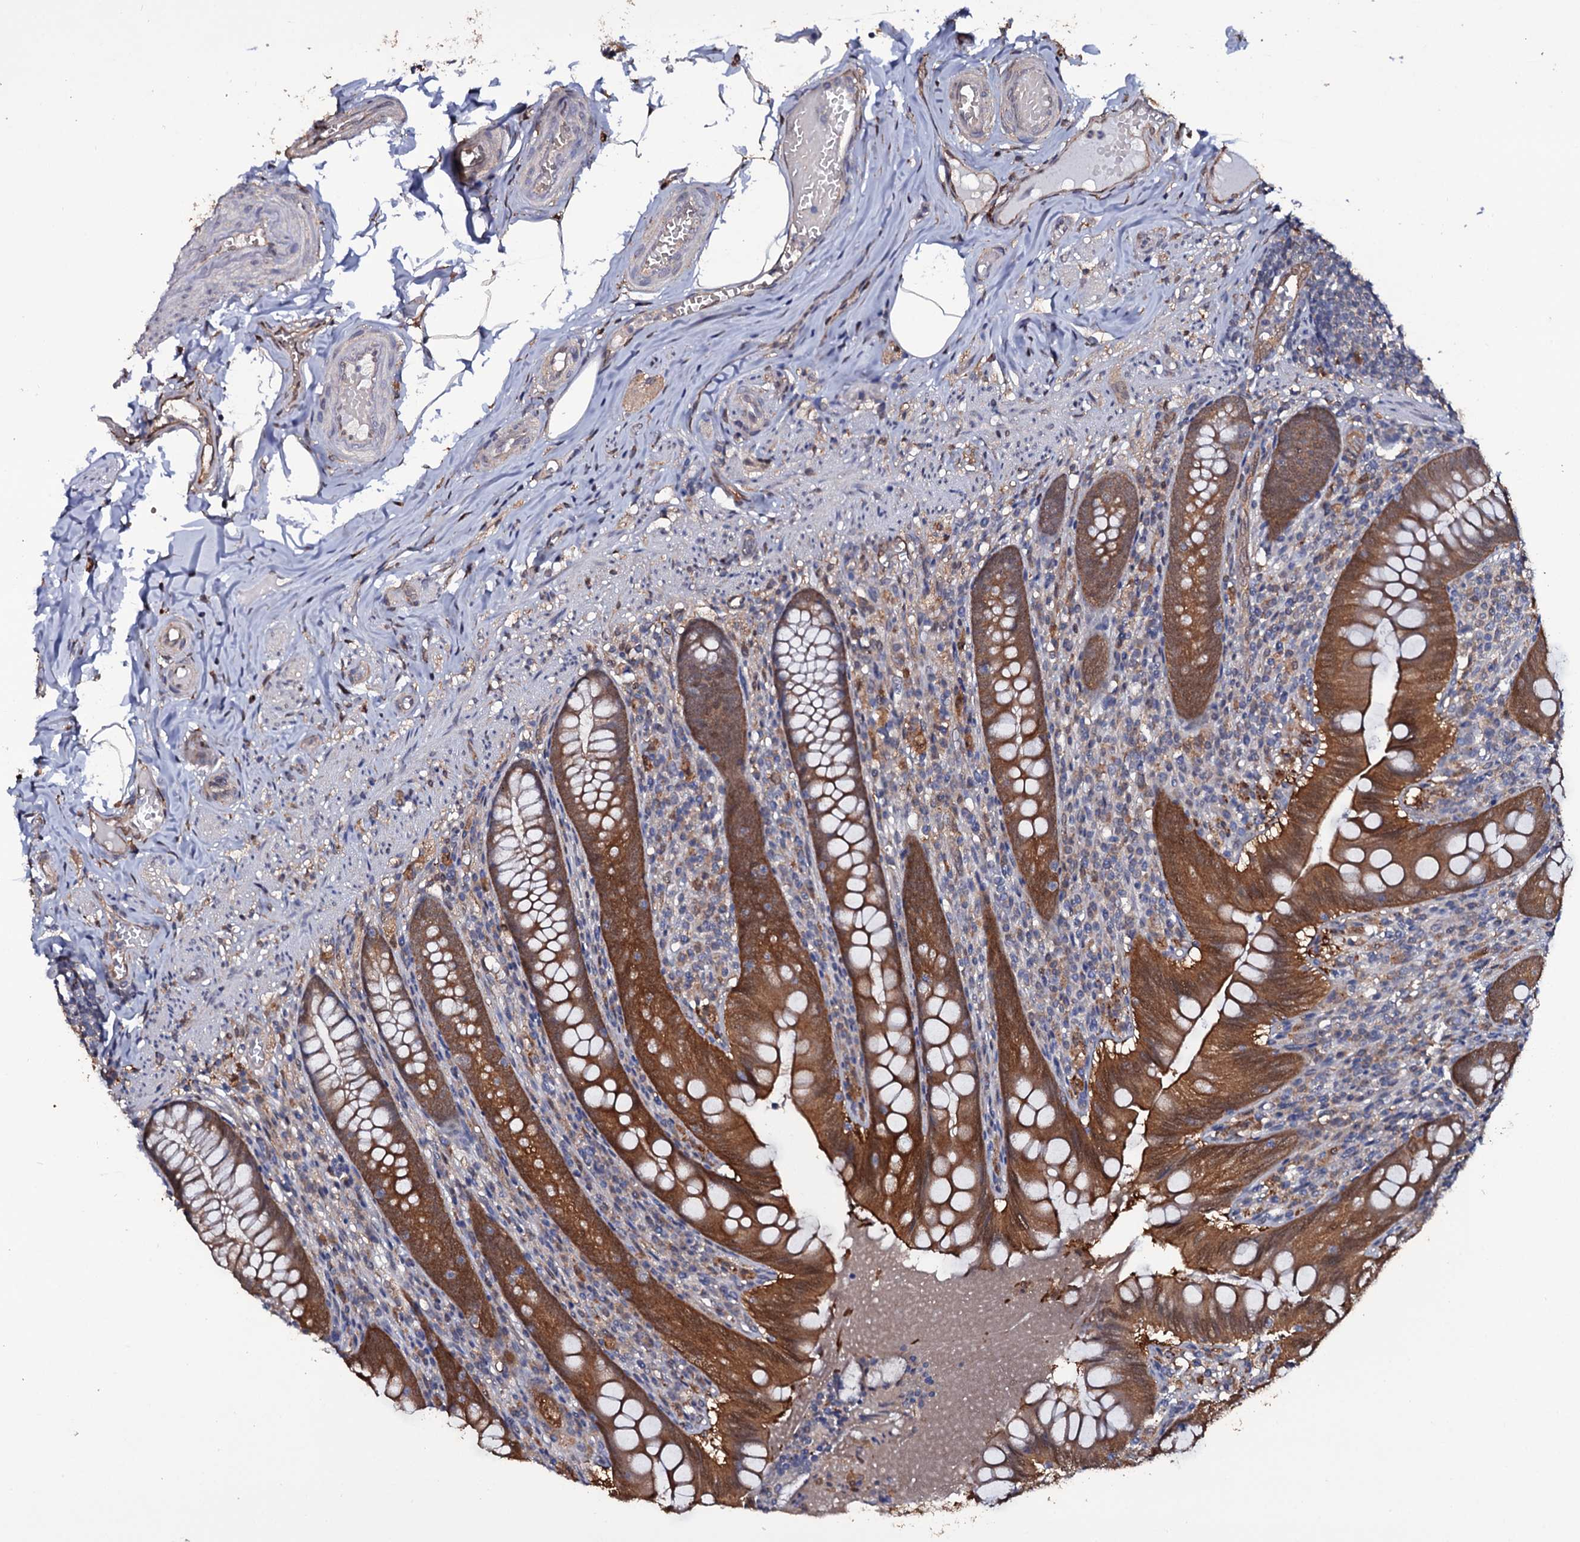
{"staining": {"intensity": "strong", "quantity": ">75%", "location": "cytoplasmic/membranous,nuclear"}, "tissue": "appendix", "cell_type": "Glandular cells", "image_type": "normal", "snomed": [{"axis": "morphology", "description": "Normal tissue, NOS"}, {"axis": "topography", "description": "Appendix"}], "caption": "Brown immunohistochemical staining in normal human appendix displays strong cytoplasmic/membranous,nuclear staining in about >75% of glandular cells. (DAB (3,3'-diaminobenzidine) = brown stain, brightfield microscopy at high magnification).", "gene": "CRYL1", "patient": {"sex": "male", "age": 55}}